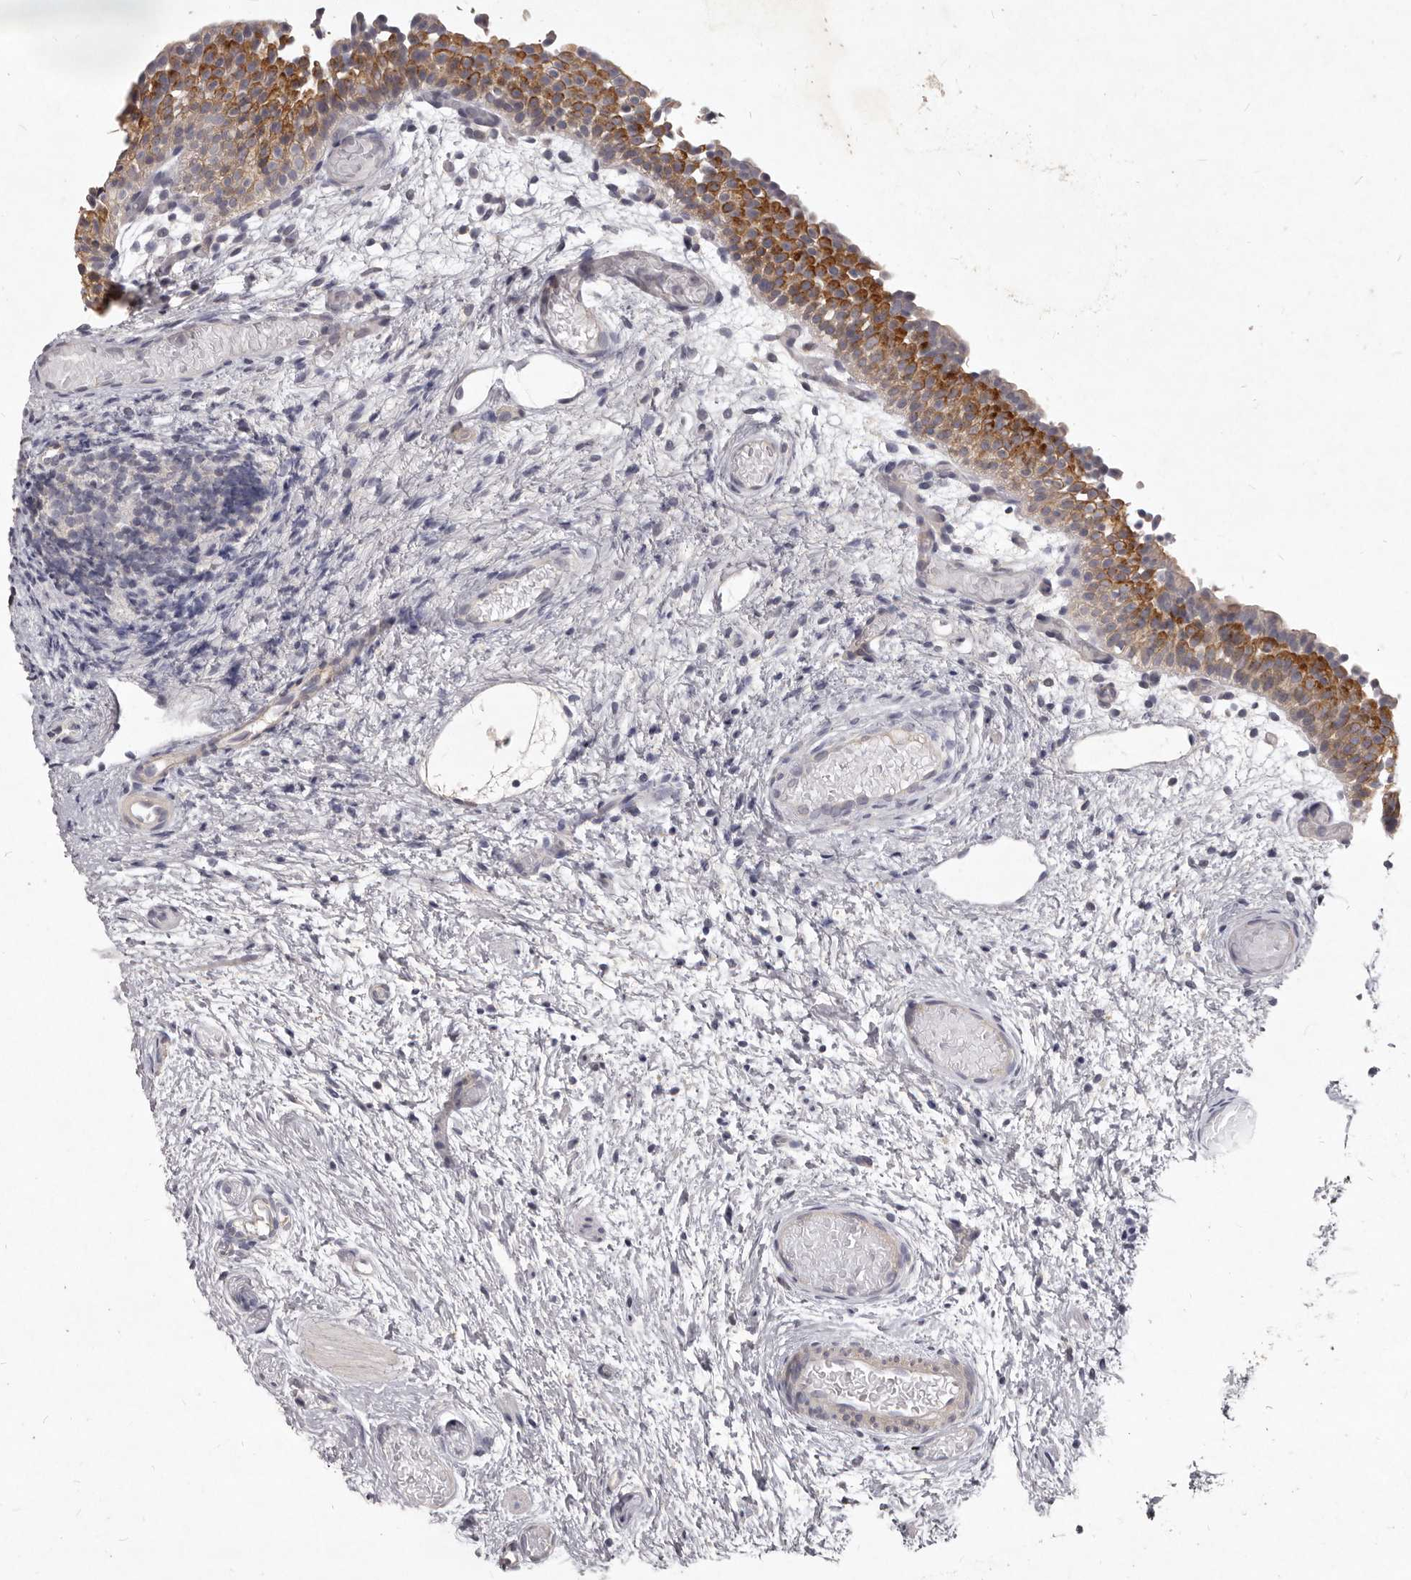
{"staining": {"intensity": "strong", "quantity": "25%-75%", "location": "cytoplasmic/membranous"}, "tissue": "urinary bladder", "cell_type": "Urothelial cells", "image_type": "normal", "snomed": [{"axis": "morphology", "description": "Normal tissue, NOS"}, {"axis": "topography", "description": "Urinary bladder"}], "caption": "Urothelial cells show high levels of strong cytoplasmic/membranous expression in about 25%-75% of cells in normal human urinary bladder.", "gene": "GPRC5C", "patient": {"sex": "male", "age": 1}}